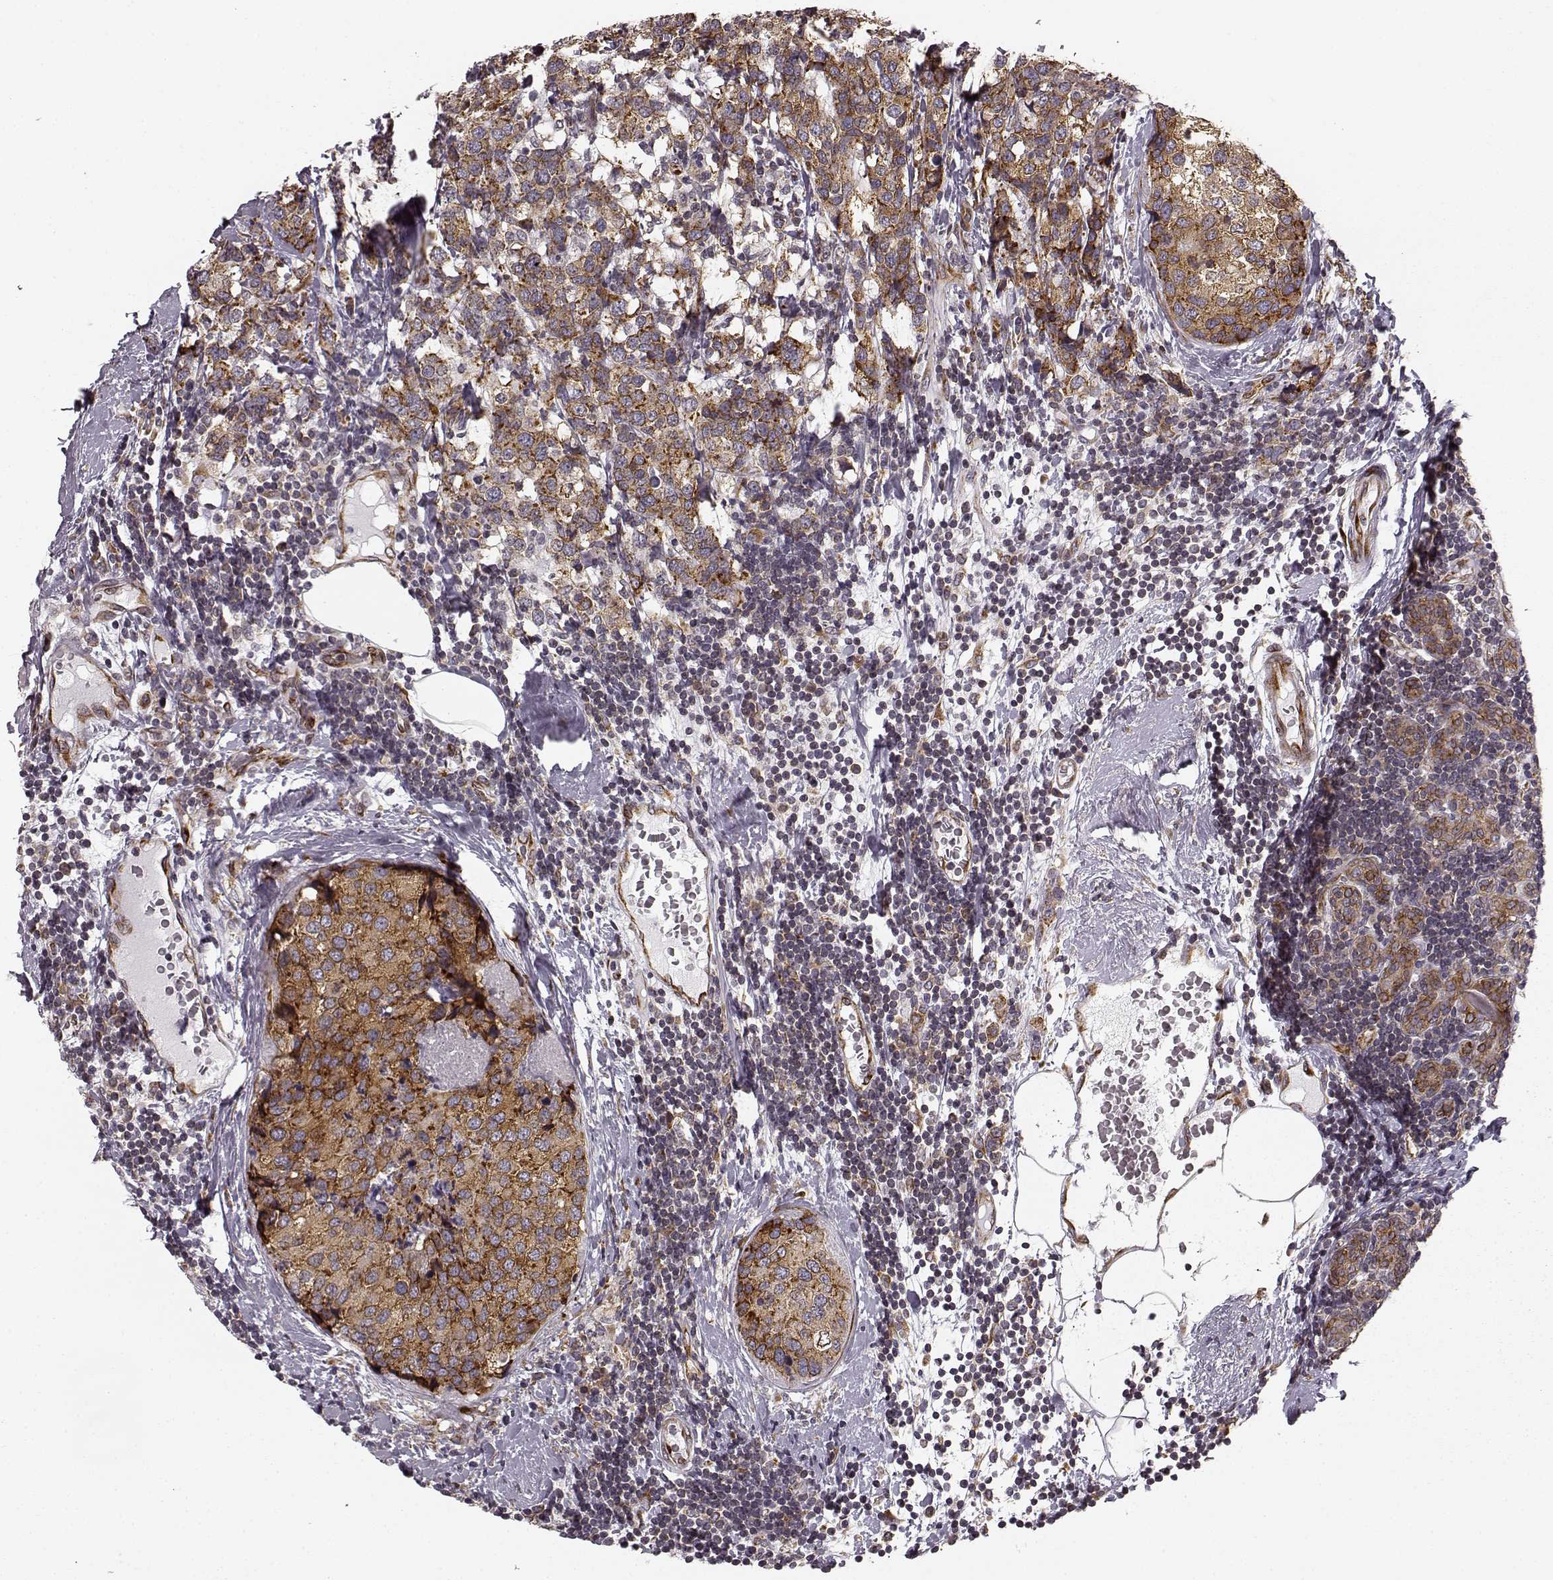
{"staining": {"intensity": "strong", "quantity": "25%-75%", "location": "cytoplasmic/membranous"}, "tissue": "breast cancer", "cell_type": "Tumor cells", "image_type": "cancer", "snomed": [{"axis": "morphology", "description": "Lobular carcinoma"}, {"axis": "topography", "description": "Breast"}], "caption": "A high-resolution micrograph shows immunohistochemistry (IHC) staining of lobular carcinoma (breast), which shows strong cytoplasmic/membranous staining in approximately 25%-75% of tumor cells.", "gene": "TMEM14A", "patient": {"sex": "female", "age": 59}}